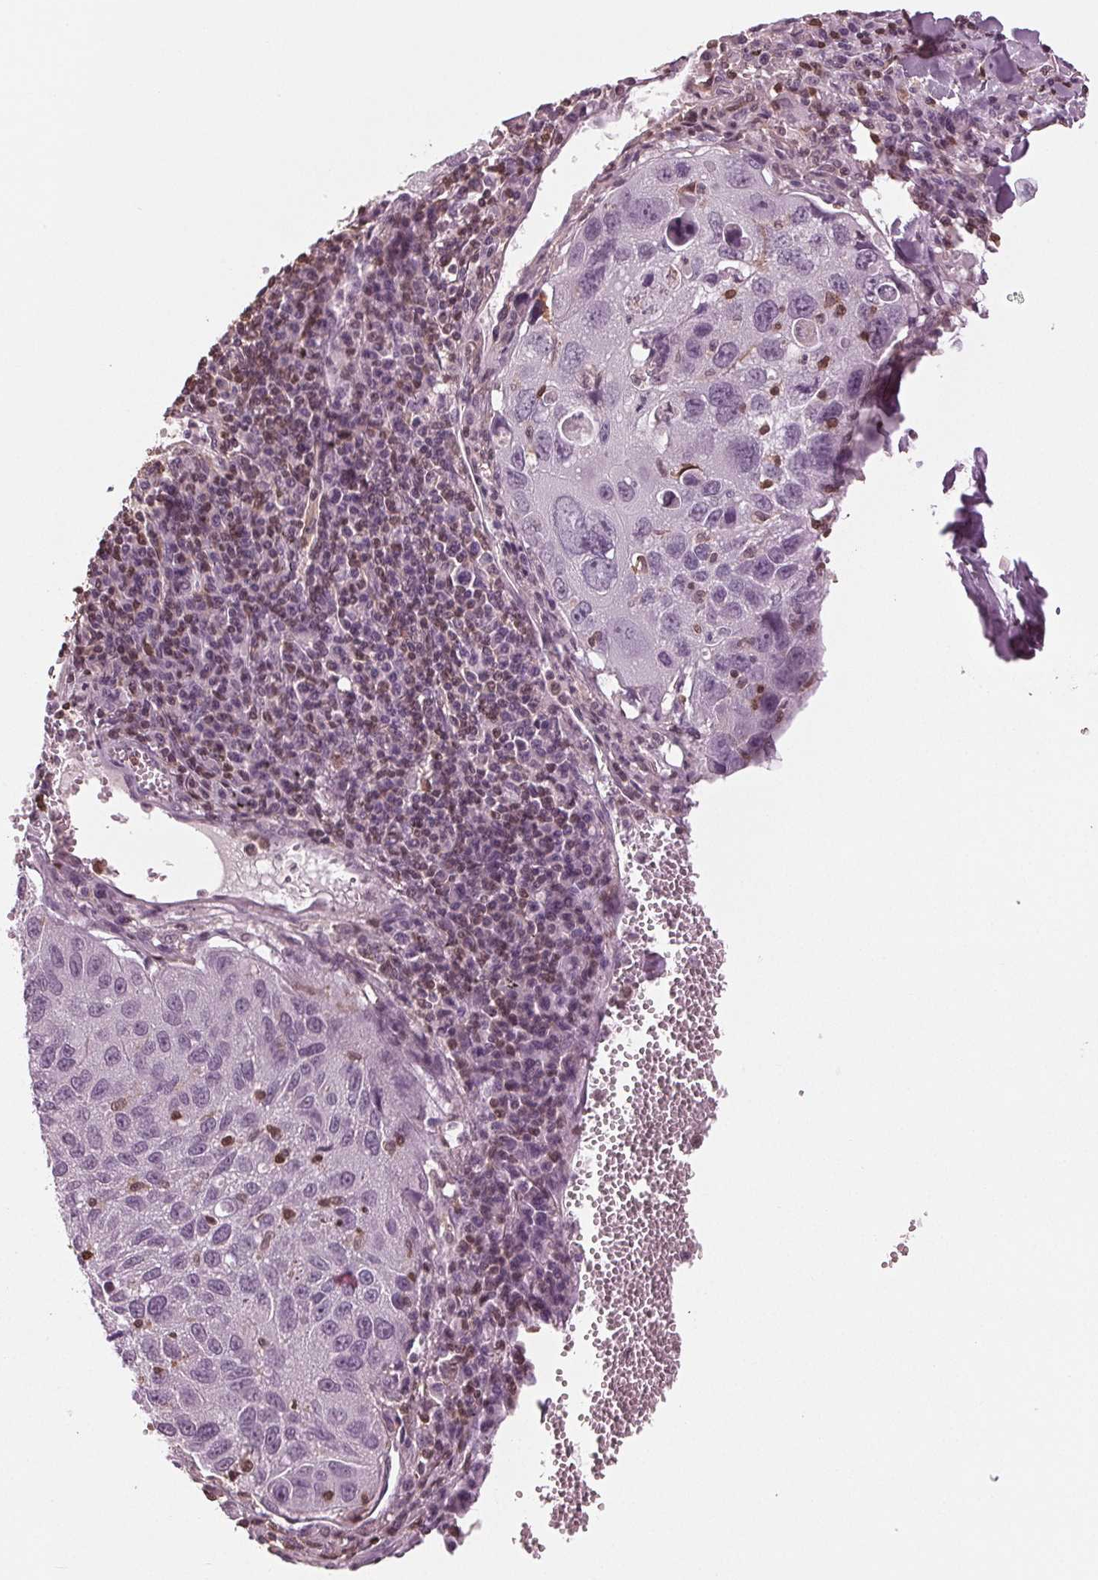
{"staining": {"intensity": "negative", "quantity": "none", "location": "none"}, "tissue": "lung cancer", "cell_type": "Tumor cells", "image_type": "cancer", "snomed": [{"axis": "morphology", "description": "Squamous cell carcinoma, NOS"}, {"axis": "topography", "description": "Lung"}], "caption": "The IHC histopathology image has no significant staining in tumor cells of squamous cell carcinoma (lung) tissue. Brightfield microscopy of immunohistochemistry (IHC) stained with DAB (3,3'-diaminobenzidine) (brown) and hematoxylin (blue), captured at high magnification.", "gene": "BTLA", "patient": {"sex": "female", "age": 61}}